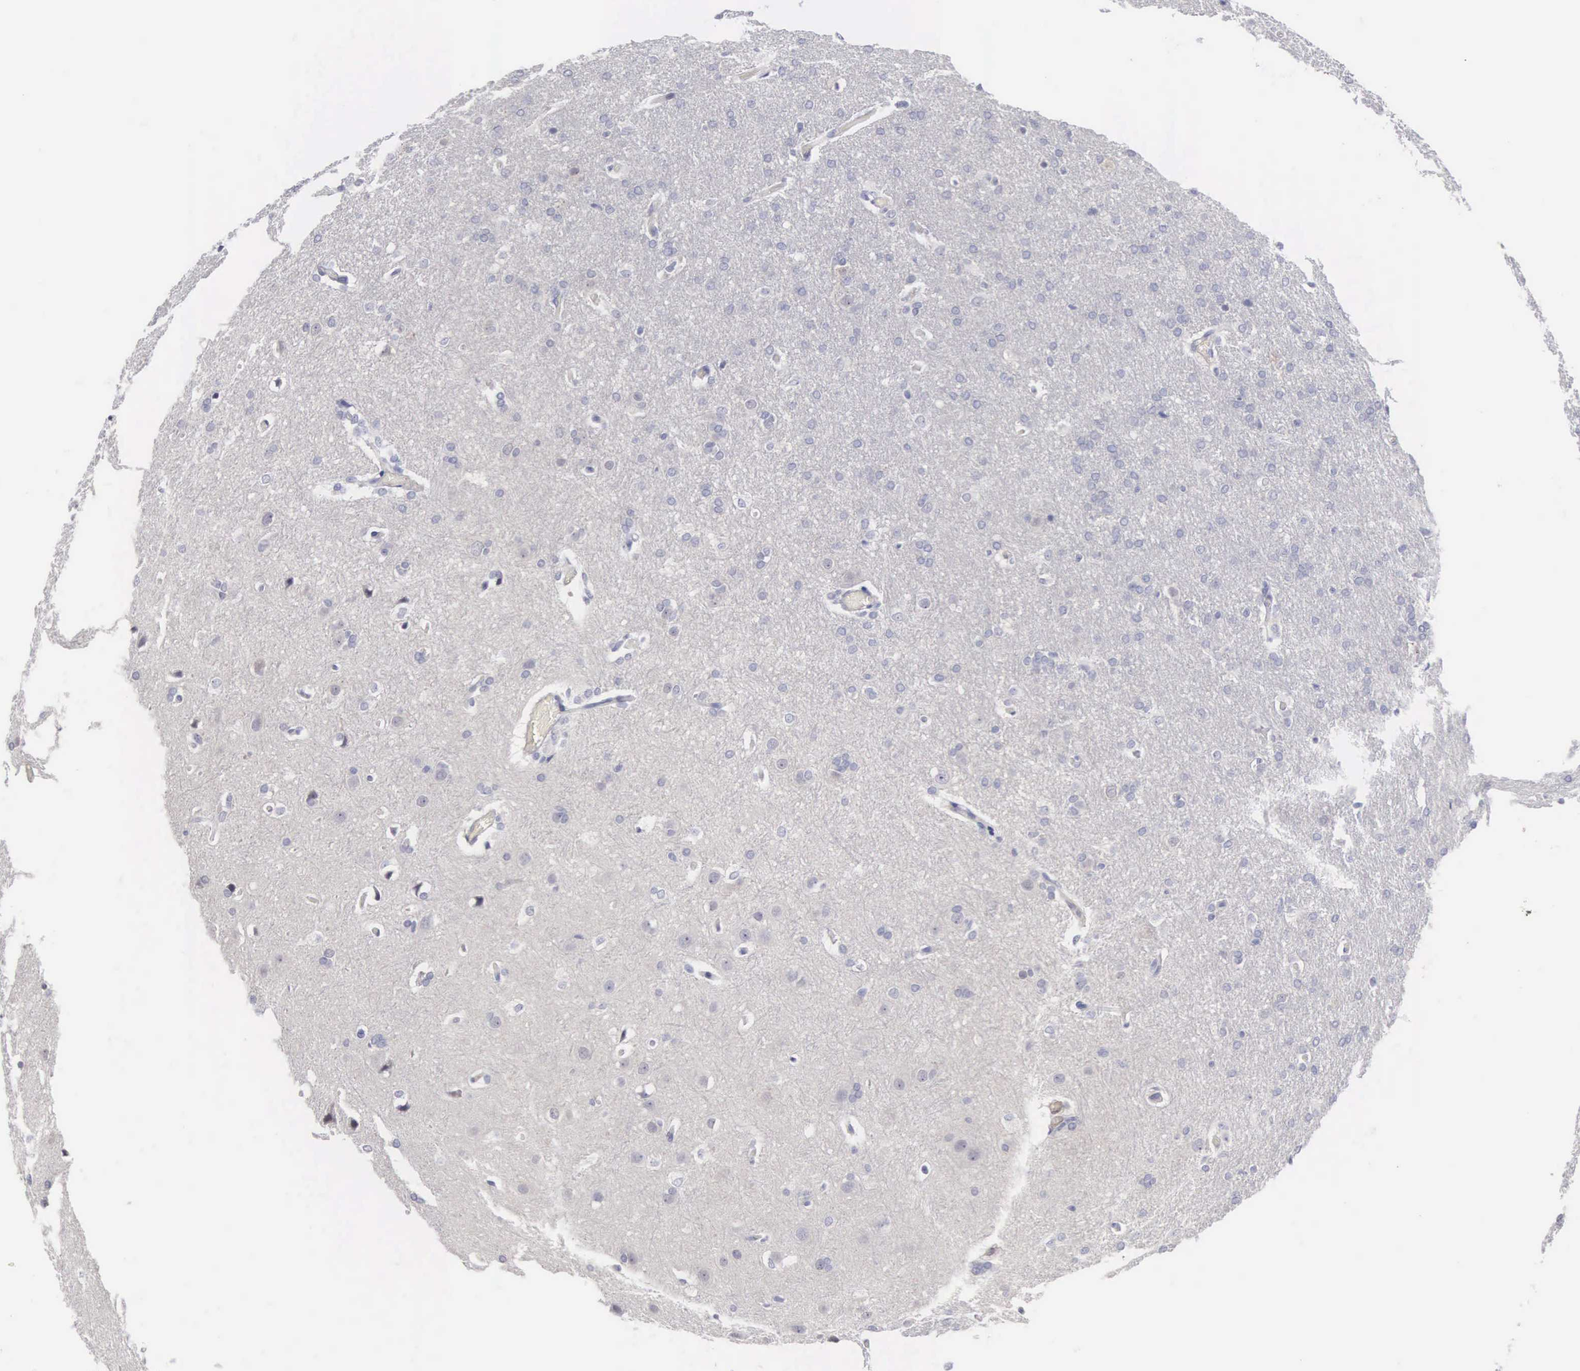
{"staining": {"intensity": "negative", "quantity": "none", "location": "none"}, "tissue": "glioma", "cell_type": "Tumor cells", "image_type": "cancer", "snomed": [{"axis": "morphology", "description": "Glioma, malignant, High grade"}, {"axis": "topography", "description": "Brain"}], "caption": "Tumor cells show no significant staining in glioma. (Brightfield microscopy of DAB IHC at high magnification).", "gene": "ELFN2", "patient": {"sex": "male", "age": 68}}